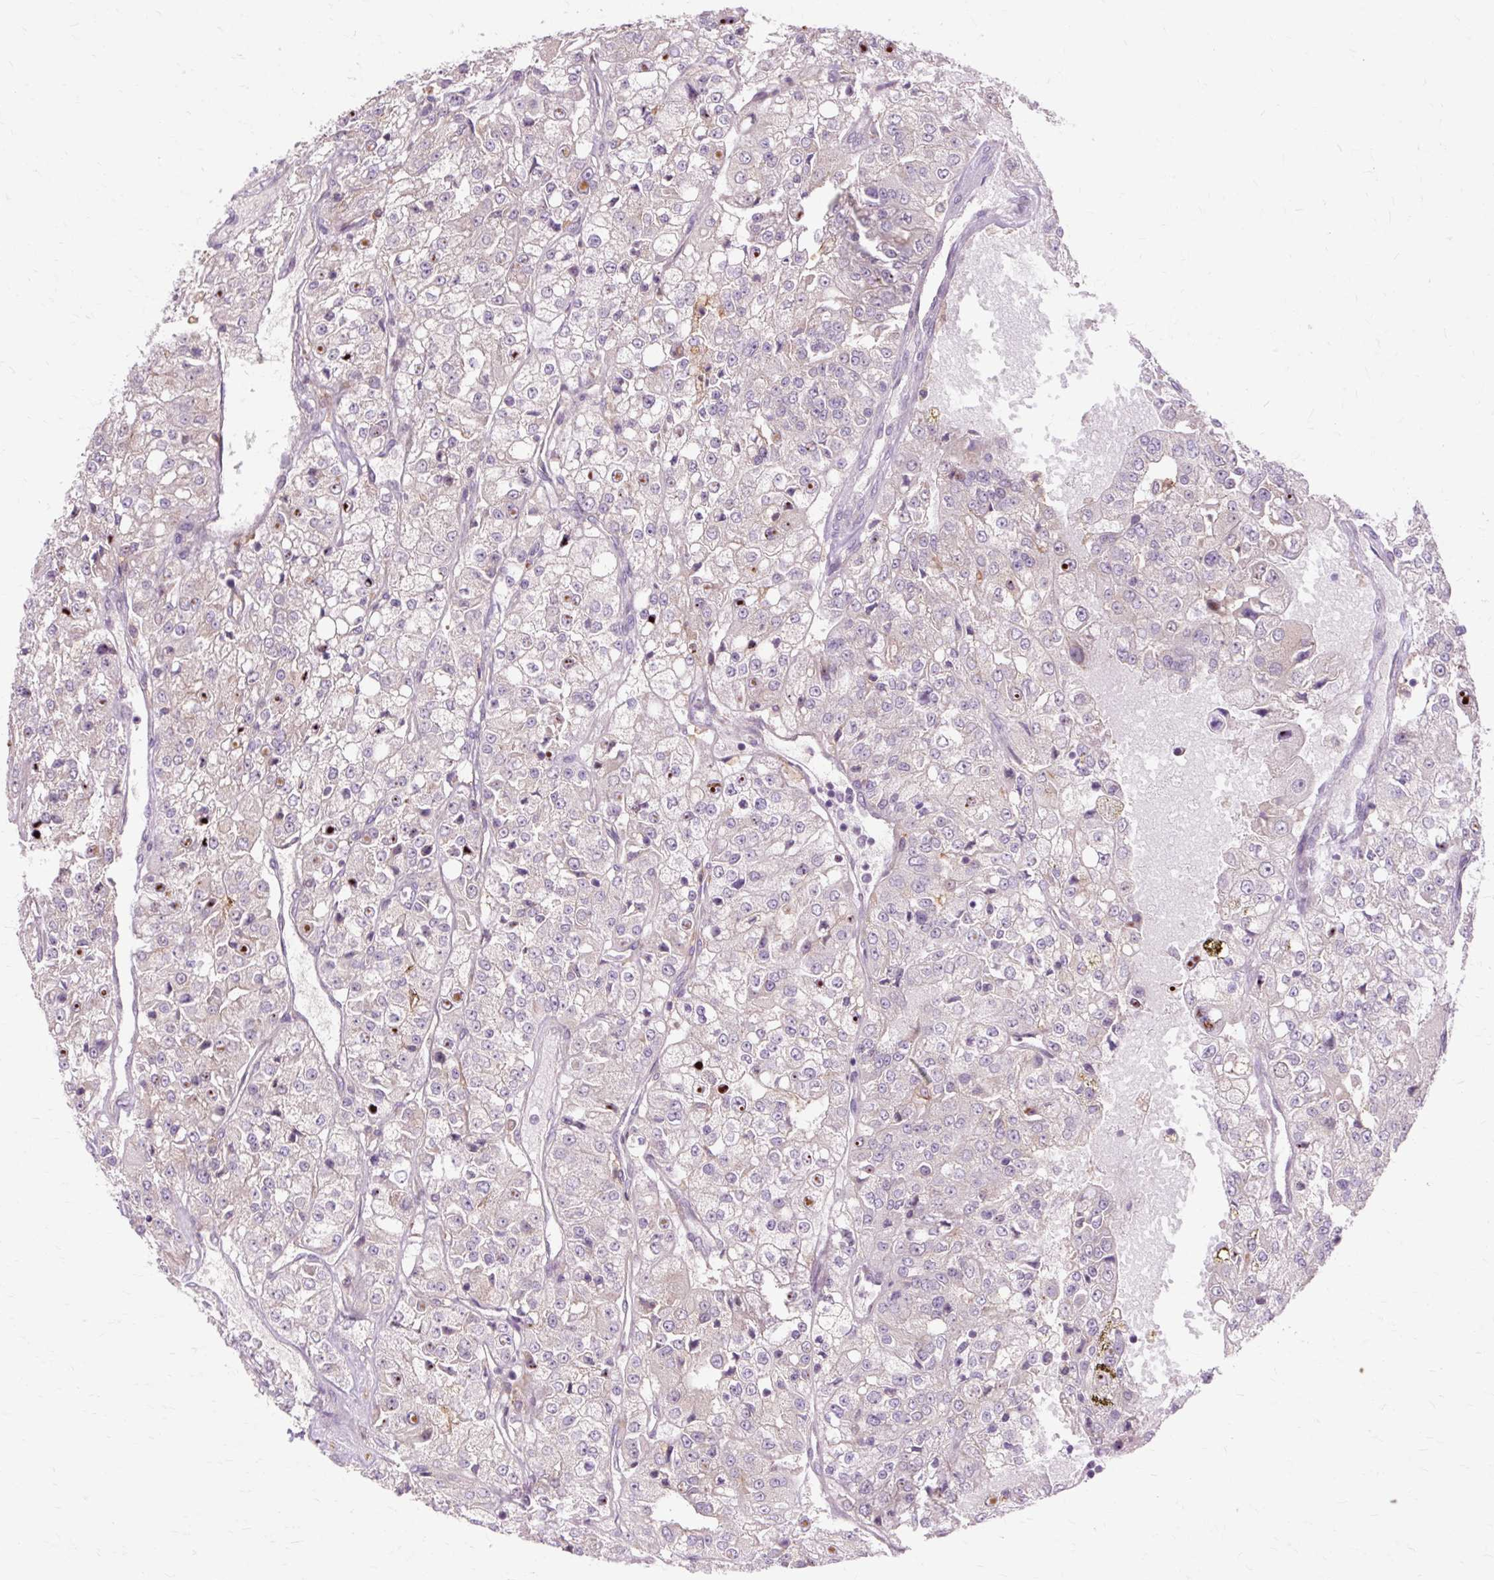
{"staining": {"intensity": "negative", "quantity": "none", "location": "none"}, "tissue": "renal cancer", "cell_type": "Tumor cells", "image_type": "cancer", "snomed": [{"axis": "morphology", "description": "Adenocarcinoma, NOS"}, {"axis": "topography", "description": "Kidney"}], "caption": "Tumor cells are negative for brown protein staining in renal cancer. Nuclei are stained in blue.", "gene": "GEMIN2", "patient": {"sex": "female", "age": 63}}